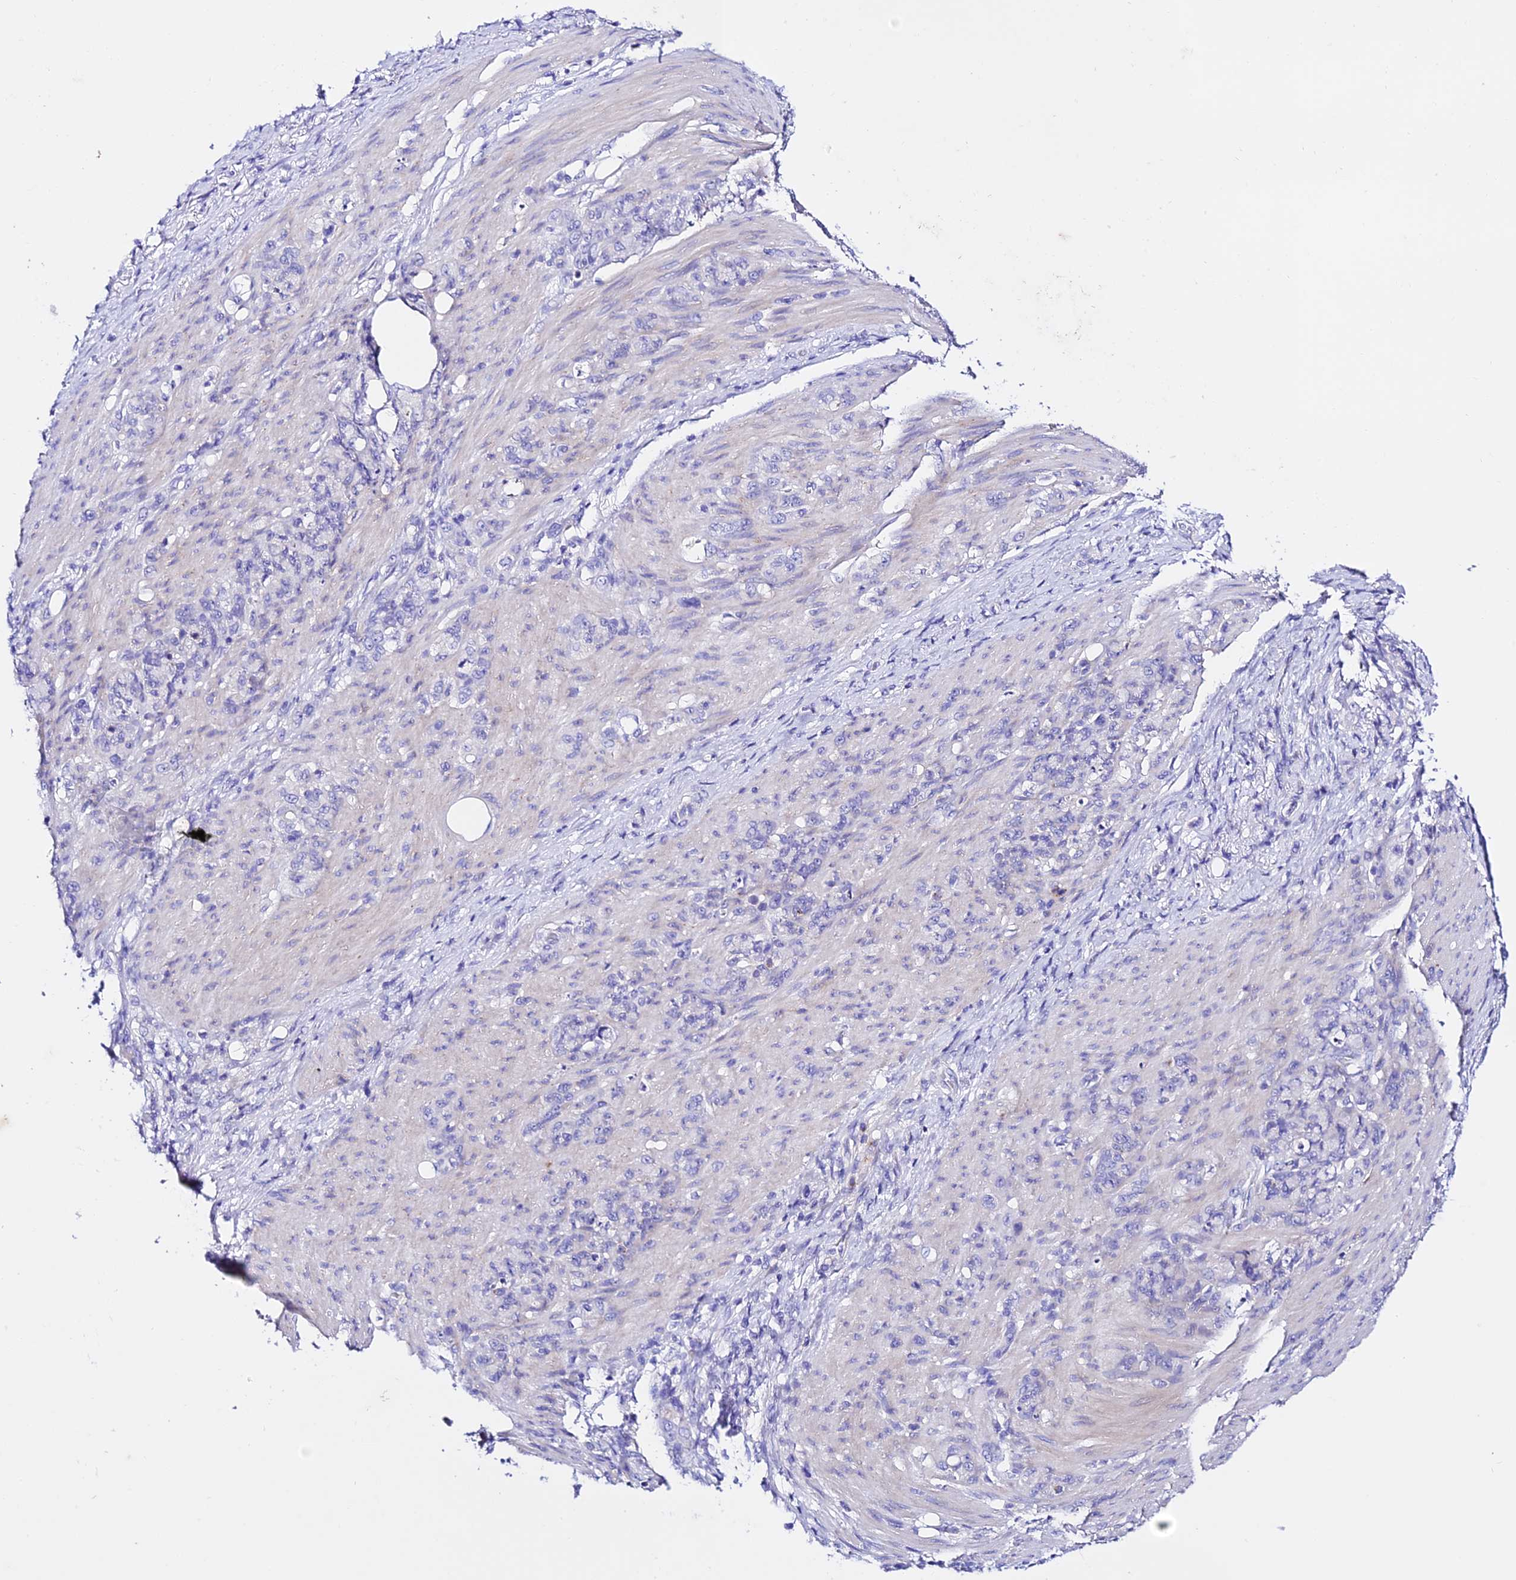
{"staining": {"intensity": "negative", "quantity": "none", "location": "none"}, "tissue": "stomach cancer", "cell_type": "Tumor cells", "image_type": "cancer", "snomed": [{"axis": "morphology", "description": "Adenocarcinoma, NOS"}, {"axis": "topography", "description": "Stomach"}], "caption": "Immunohistochemistry photomicrograph of neoplastic tissue: human stomach cancer stained with DAB exhibits no significant protein staining in tumor cells. (Stains: DAB immunohistochemistry with hematoxylin counter stain, Microscopy: brightfield microscopy at high magnification).", "gene": "TMEM117", "patient": {"sex": "female", "age": 79}}